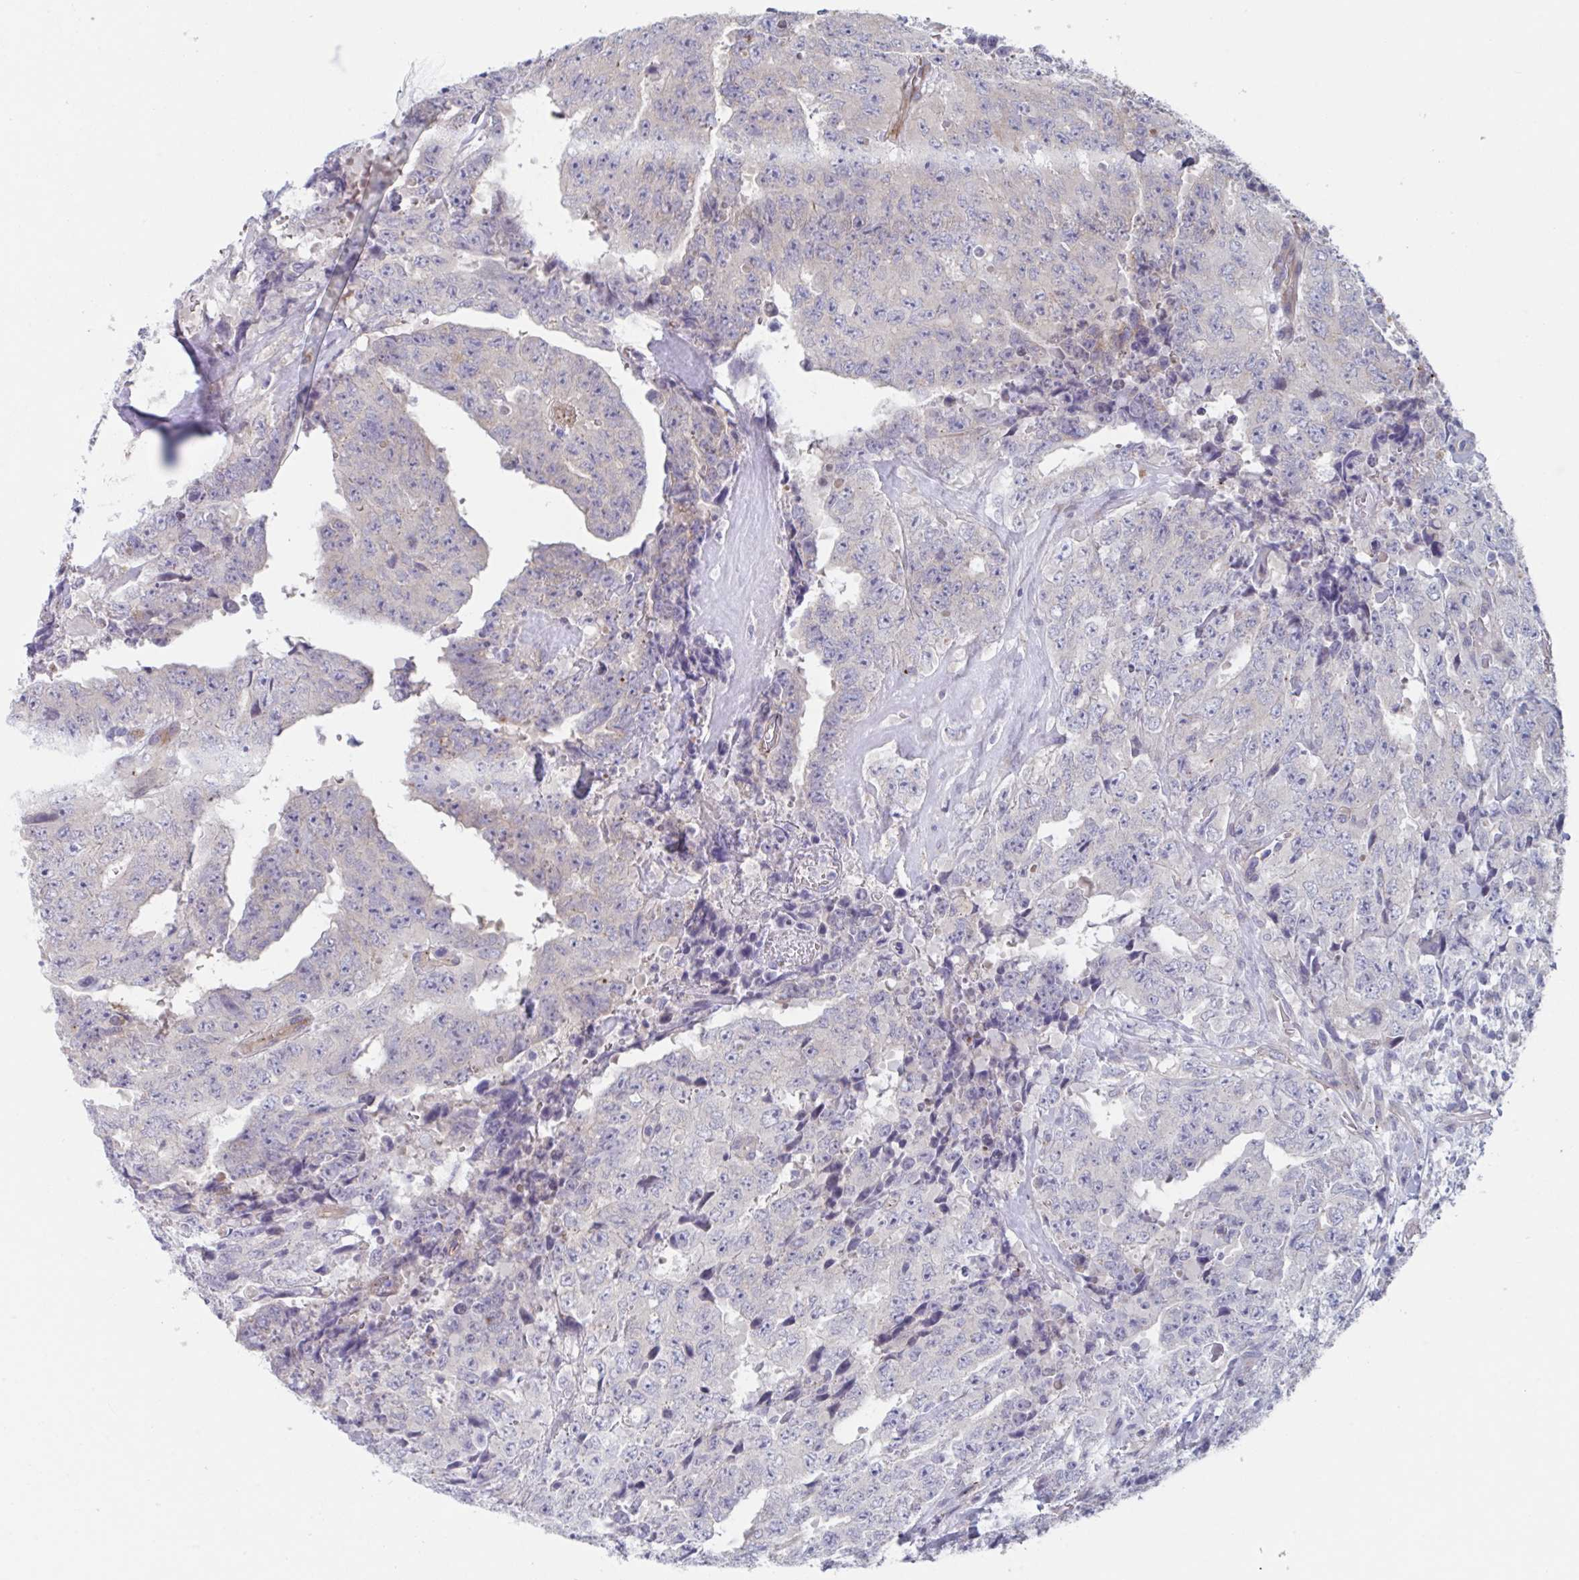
{"staining": {"intensity": "negative", "quantity": "none", "location": "none"}, "tissue": "testis cancer", "cell_type": "Tumor cells", "image_type": "cancer", "snomed": [{"axis": "morphology", "description": "Carcinoma, Embryonal, NOS"}, {"axis": "topography", "description": "Testis"}], "caption": "Tumor cells are negative for protein expression in human testis embryonal carcinoma. Nuclei are stained in blue.", "gene": "TNFSF10", "patient": {"sex": "male", "age": 24}}